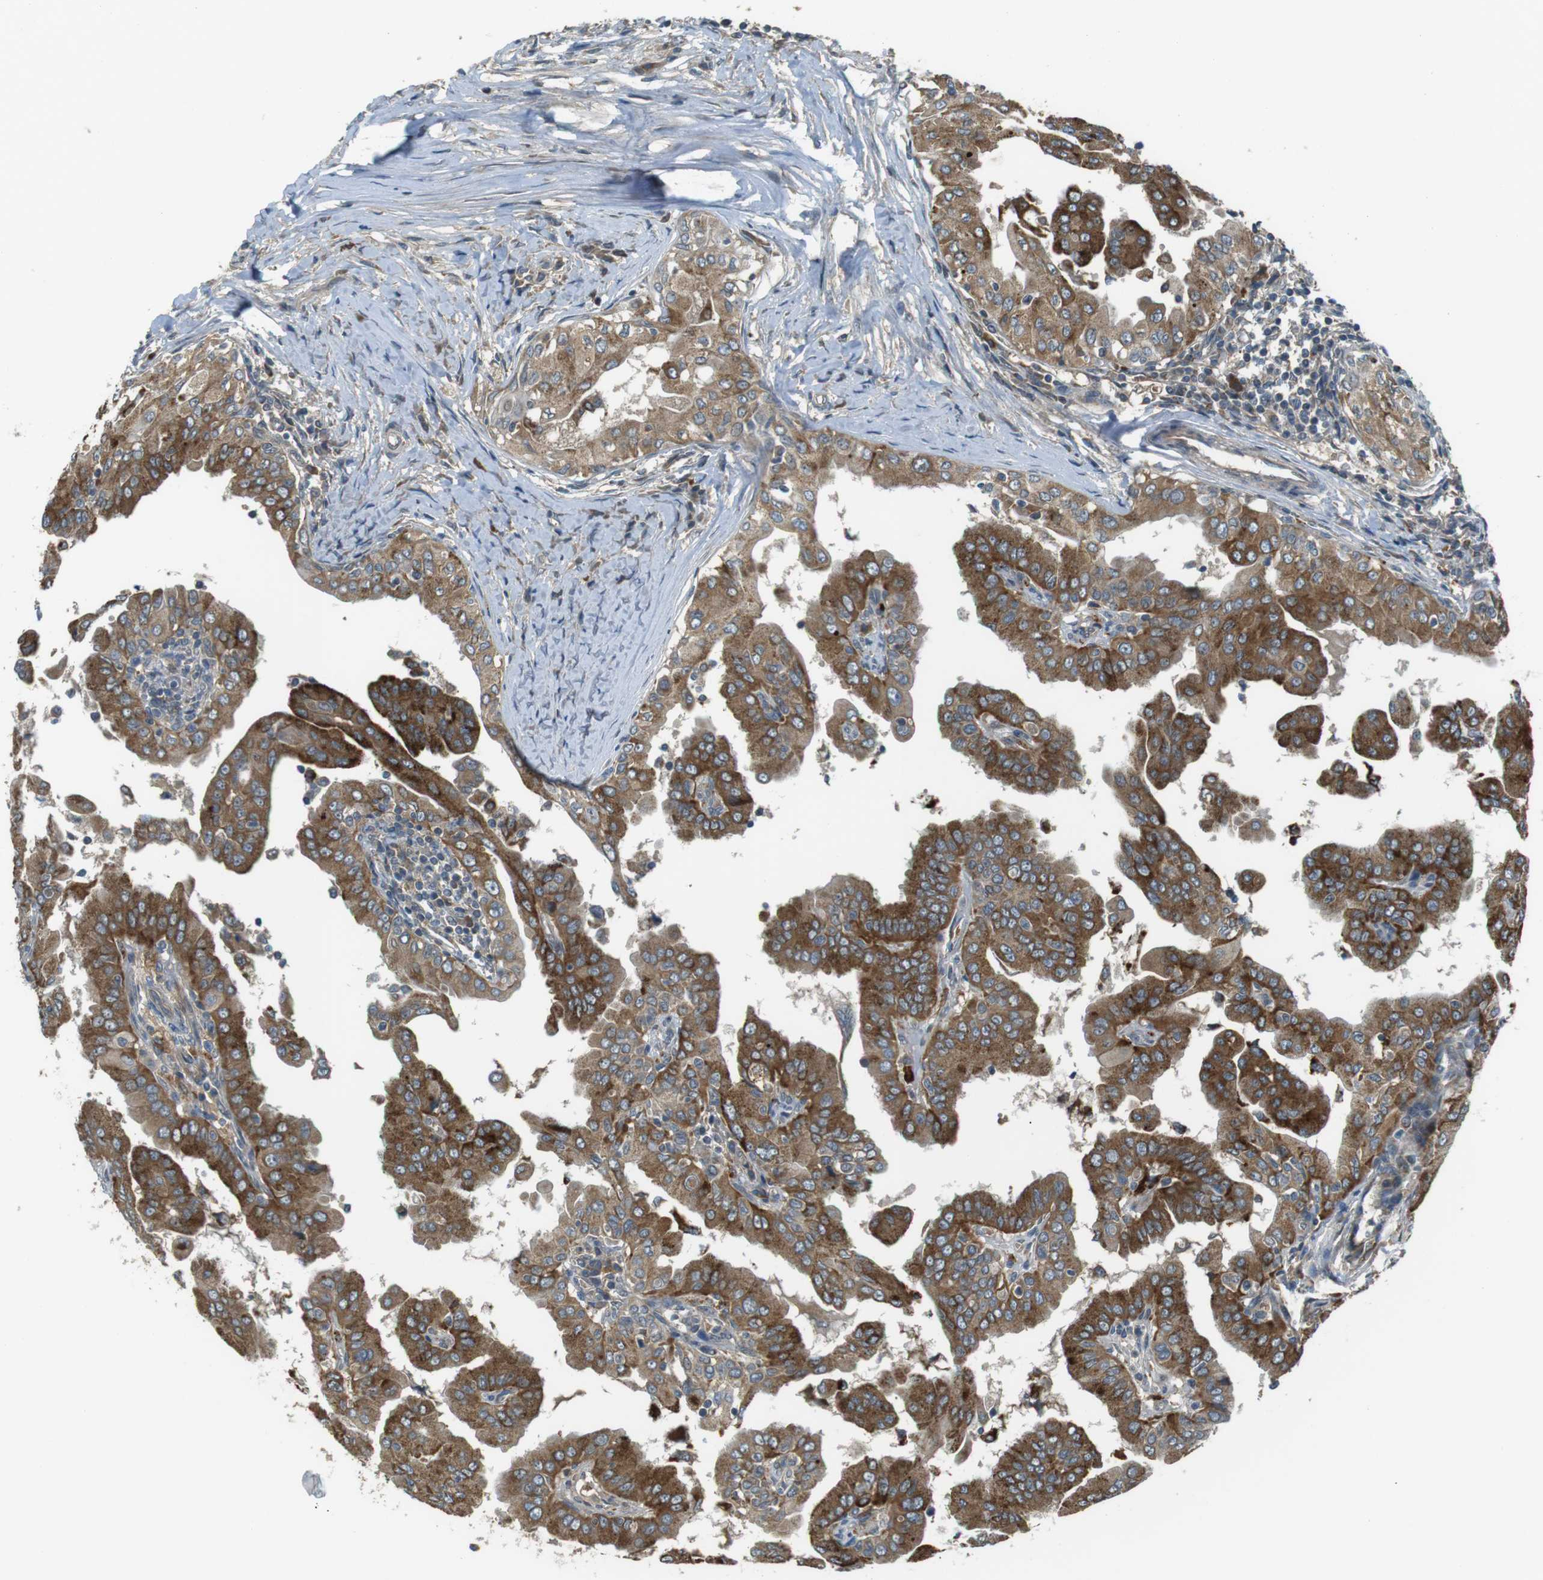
{"staining": {"intensity": "strong", "quantity": ">75%", "location": "cytoplasmic/membranous"}, "tissue": "thyroid cancer", "cell_type": "Tumor cells", "image_type": "cancer", "snomed": [{"axis": "morphology", "description": "Papillary adenocarcinoma, NOS"}, {"axis": "topography", "description": "Thyroid gland"}], "caption": "Immunohistochemical staining of human papillary adenocarcinoma (thyroid) demonstrates high levels of strong cytoplasmic/membranous protein expression in approximately >75% of tumor cells. The staining was performed using DAB to visualize the protein expression in brown, while the nuclei were stained in blue with hematoxylin (Magnification: 20x).", "gene": "IFFO2", "patient": {"sex": "male", "age": 33}}